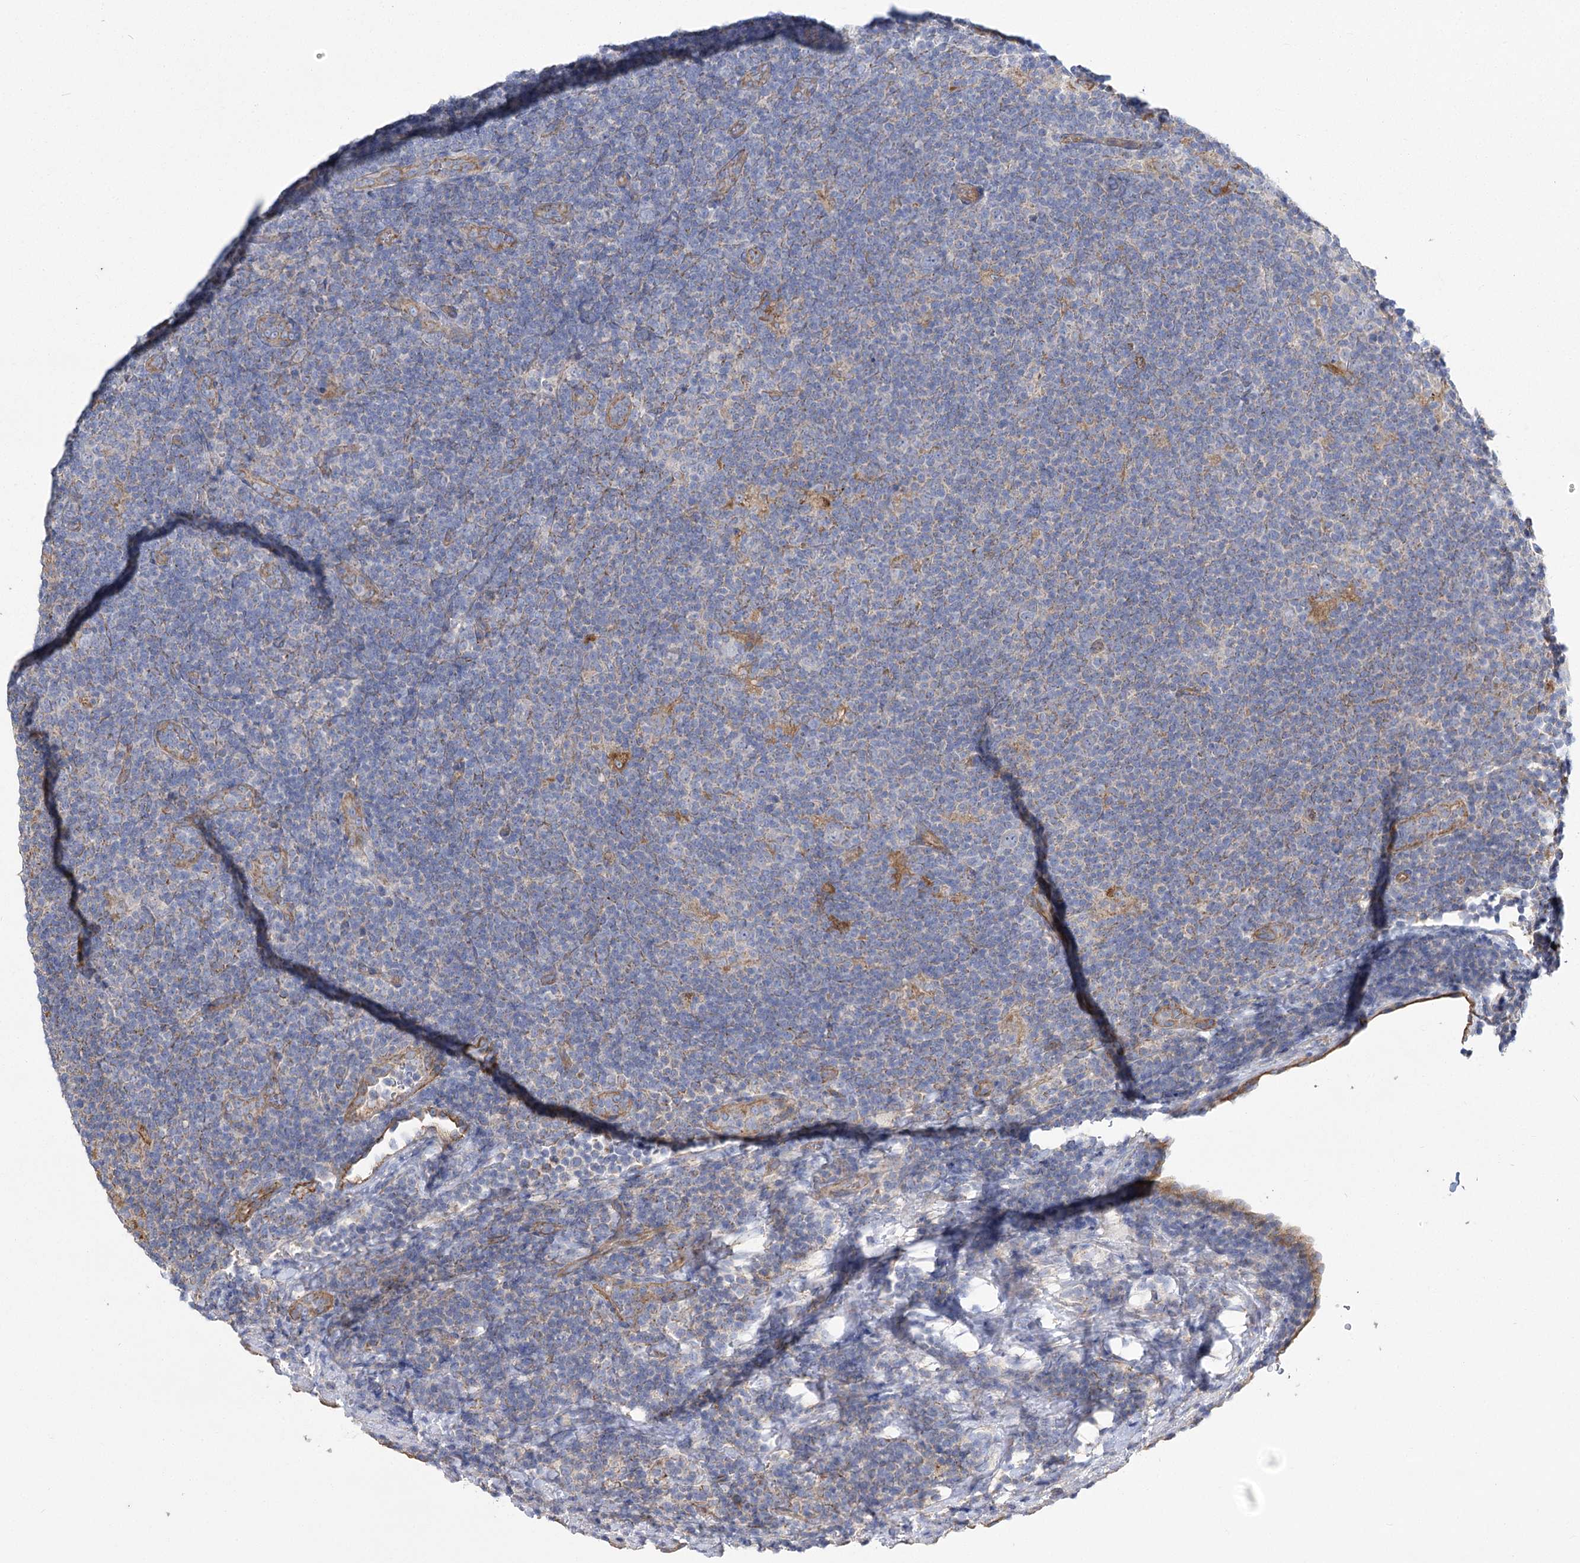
{"staining": {"intensity": "negative", "quantity": "none", "location": "none"}, "tissue": "lymphoma", "cell_type": "Tumor cells", "image_type": "cancer", "snomed": [{"axis": "morphology", "description": "Hodgkin's disease, NOS"}, {"axis": "topography", "description": "Lymph node"}], "caption": "IHC micrograph of Hodgkin's disease stained for a protein (brown), which demonstrates no positivity in tumor cells.", "gene": "RMDN2", "patient": {"sex": "female", "age": 57}}